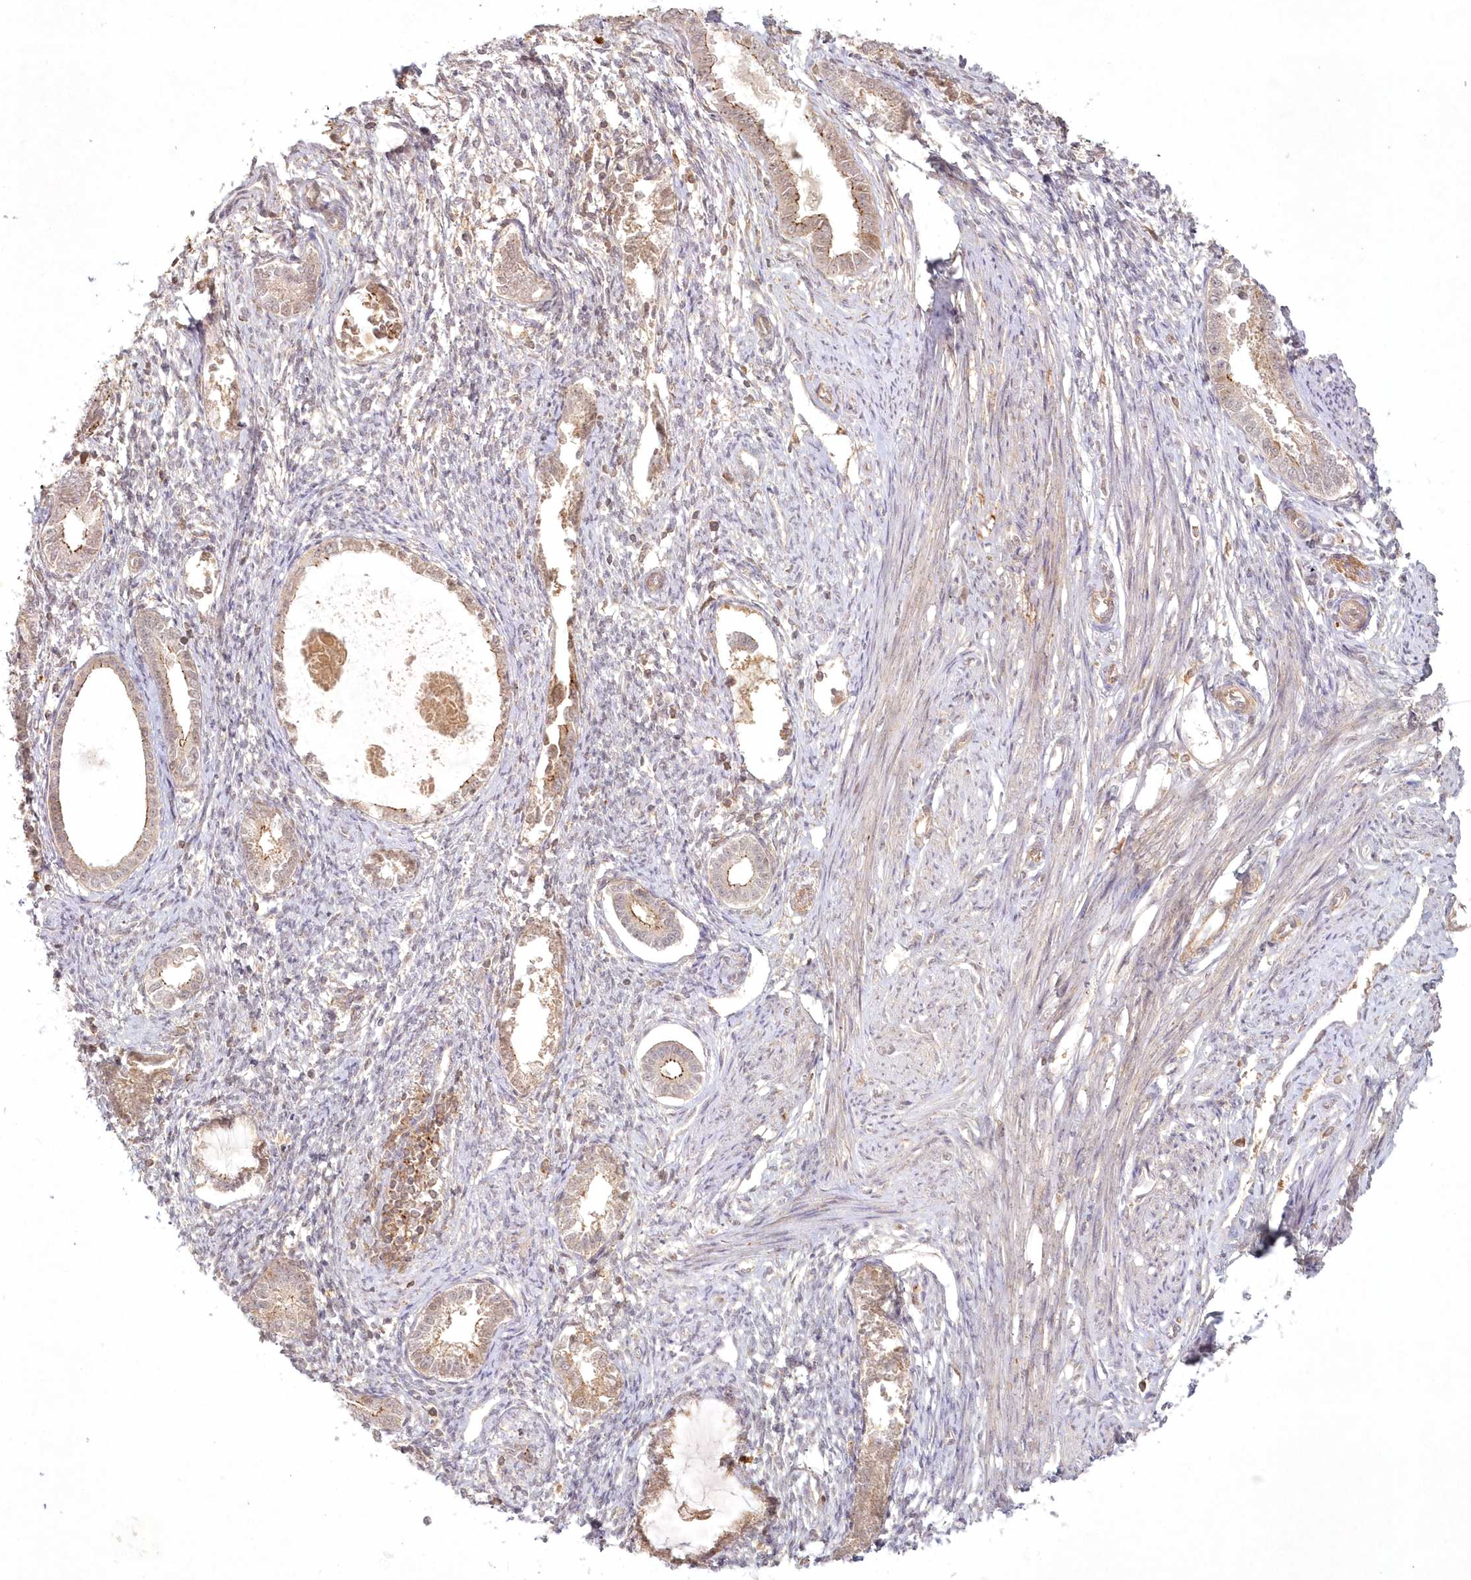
{"staining": {"intensity": "negative", "quantity": "none", "location": "none"}, "tissue": "endometrium", "cell_type": "Cells in endometrial stroma", "image_type": "normal", "snomed": [{"axis": "morphology", "description": "Normal tissue, NOS"}, {"axis": "topography", "description": "Endometrium"}], "caption": "The image displays no staining of cells in endometrial stroma in normal endometrium. Brightfield microscopy of immunohistochemistry (IHC) stained with DAB (brown) and hematoxylin (blue), captured at high magnification.", "gene": "TOGARAM2", "patient": {"sex": "female", "age": 56}}